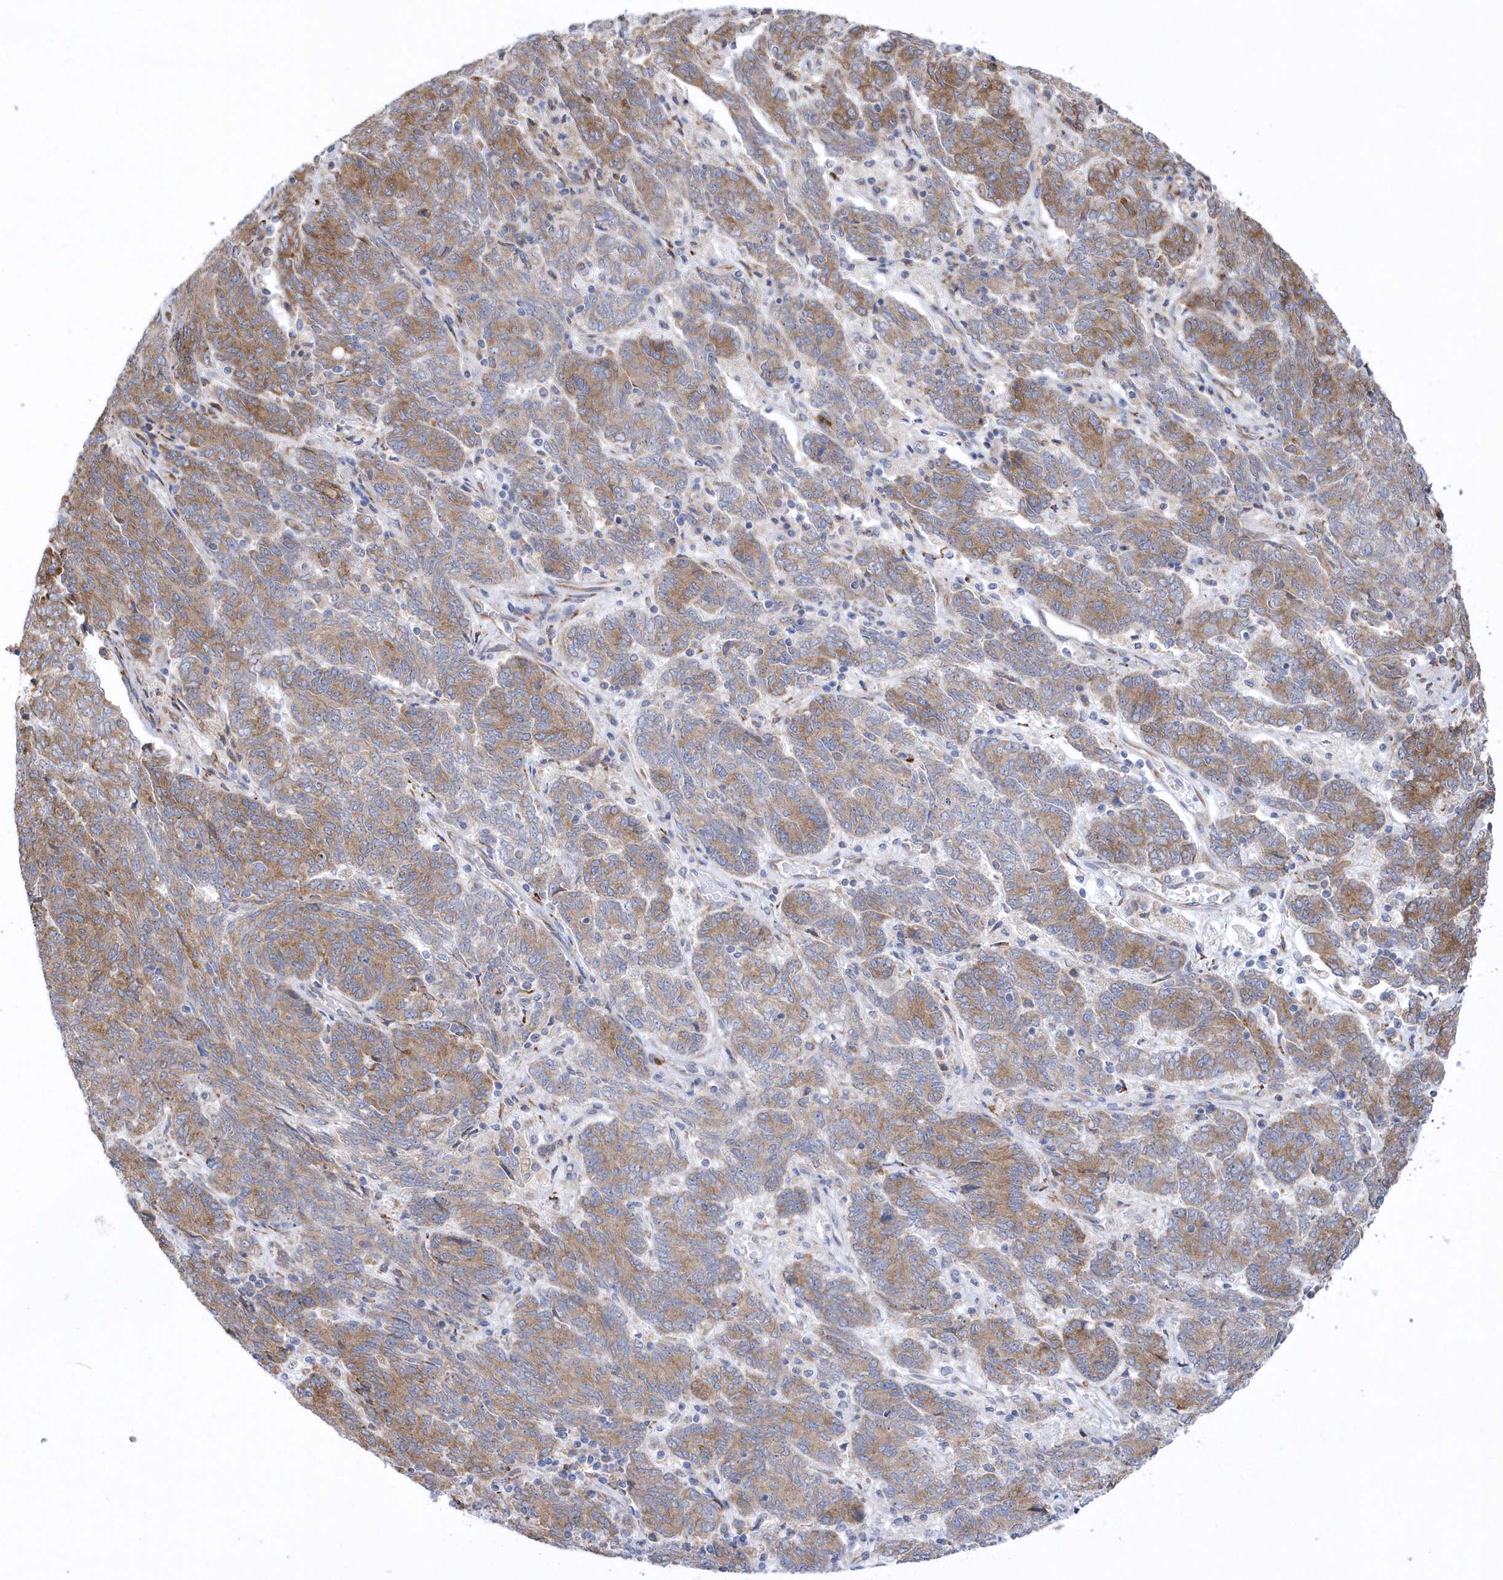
{"staining": {"intensity": "moderate", "quantity": ">75%", "location": "cytoplasmic/membranous"}, "tissue": "endometrial cancer", "cell_type": "Tumor cells", "image_type": "cancer", "snomed": [{"axis": "morphology", "description": "Adenocarcinoma, NOS"}, {"axis": "topography", "description": "Endometrium"}], "caption": "Protein positivity by immunohistochemistry (IHC) reveals moderate cytoplasmic/membranous staining in about >75% of tumor cells in endometrial cancer.", "gene": "MED31", "patient": {"sex": "female", "age": 80}}